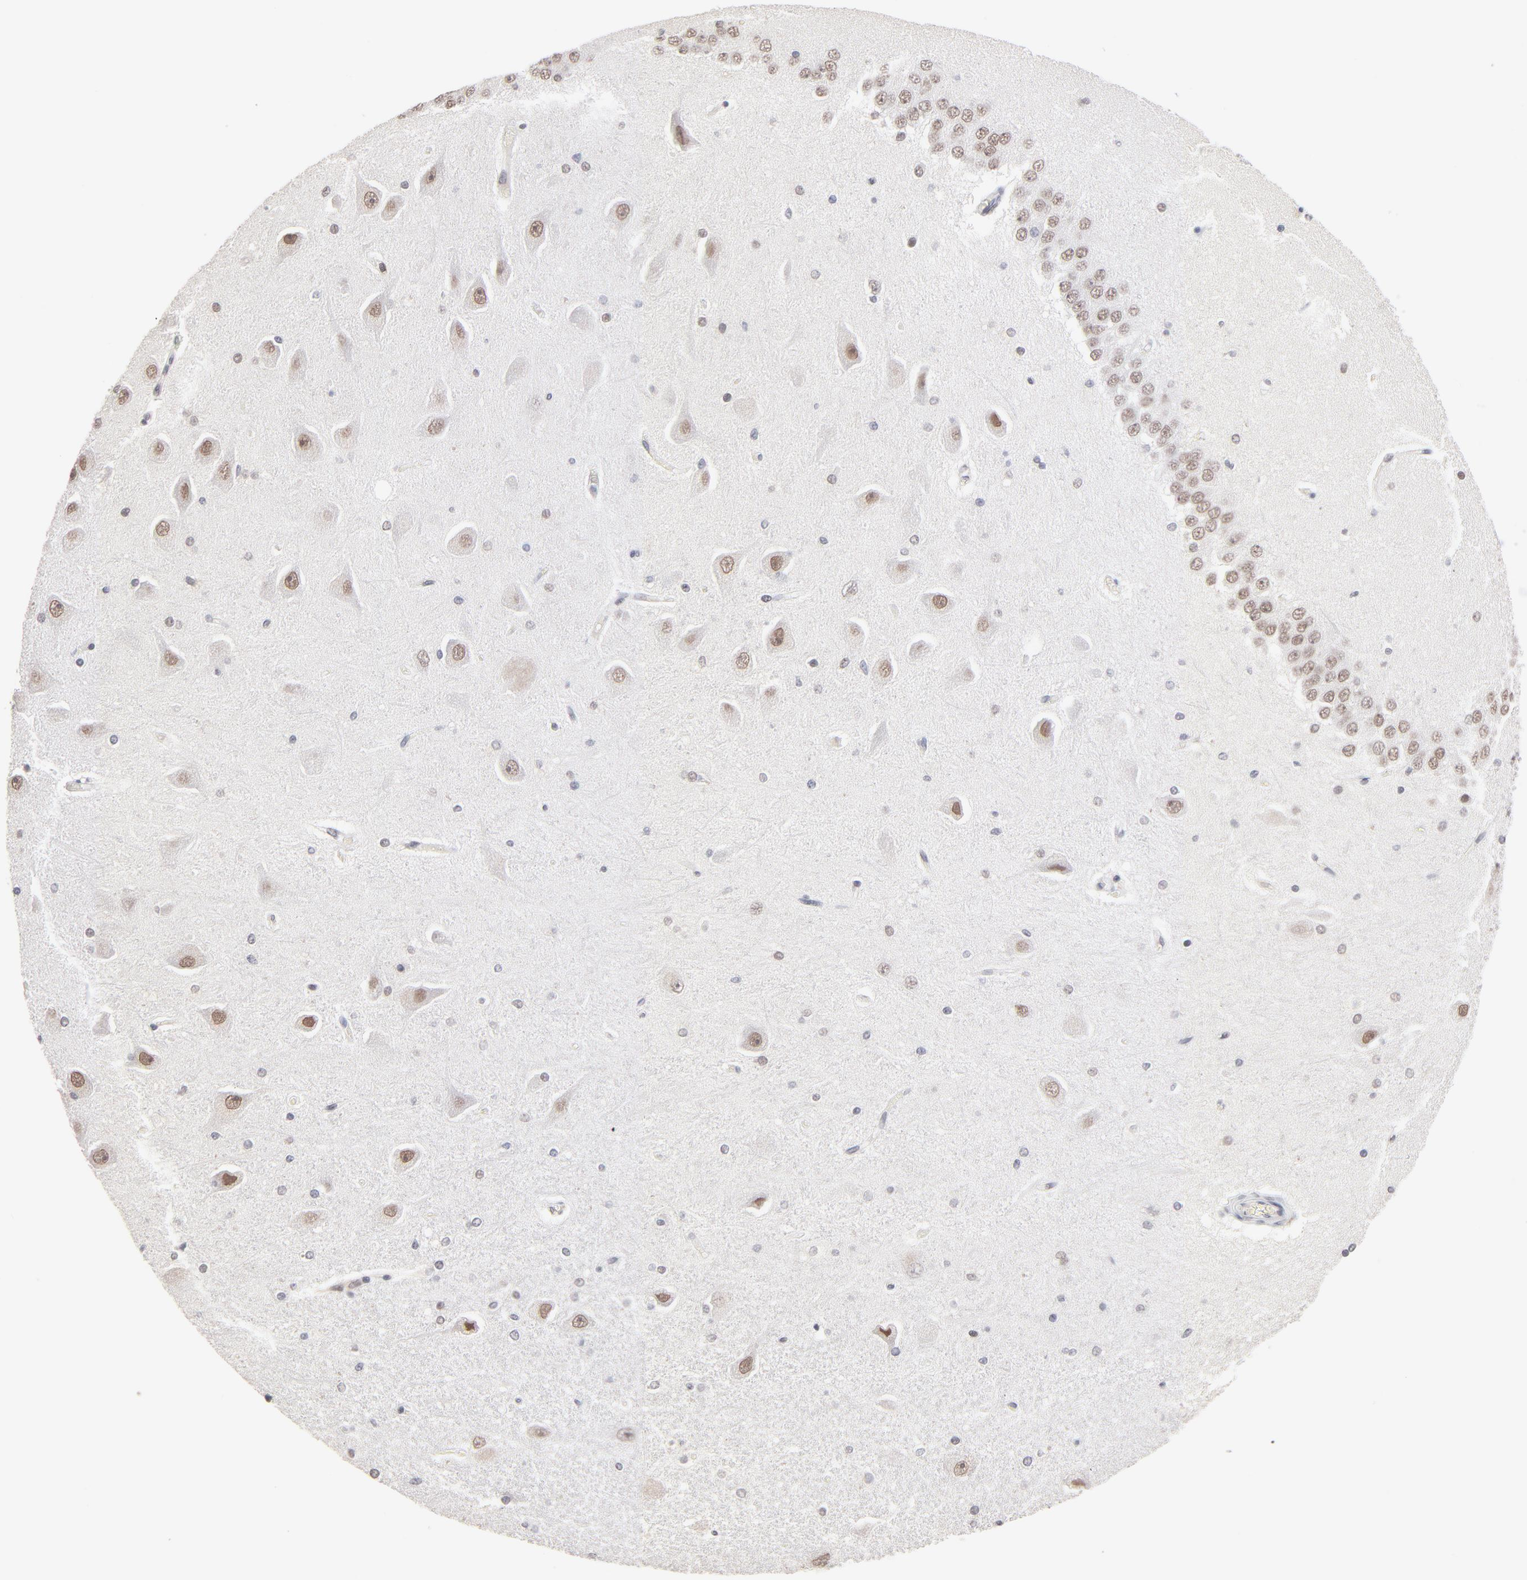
{"staining": {"intensity": "weak", "quantity": "<25%", "location": "nuclear"}, "tissue": "hippocampus", "cell_type": "Glial cells", "image_type": "normal", "snomed": [{"axis": "morphology", "description": "Normal tissue, NOS"}, {"axis": "topography", "description": "Hippocampus"}], "caption": "A histopathology image of human hippocampus is negative for staining in glial cells. The staining is performed using DAB (3,3'-diaminobenzidine) brown chromogen with nuclei counter-stained in using hematoxylin.", "gene": "MBIP", "patient": {"sex": "female", "age": 54}}